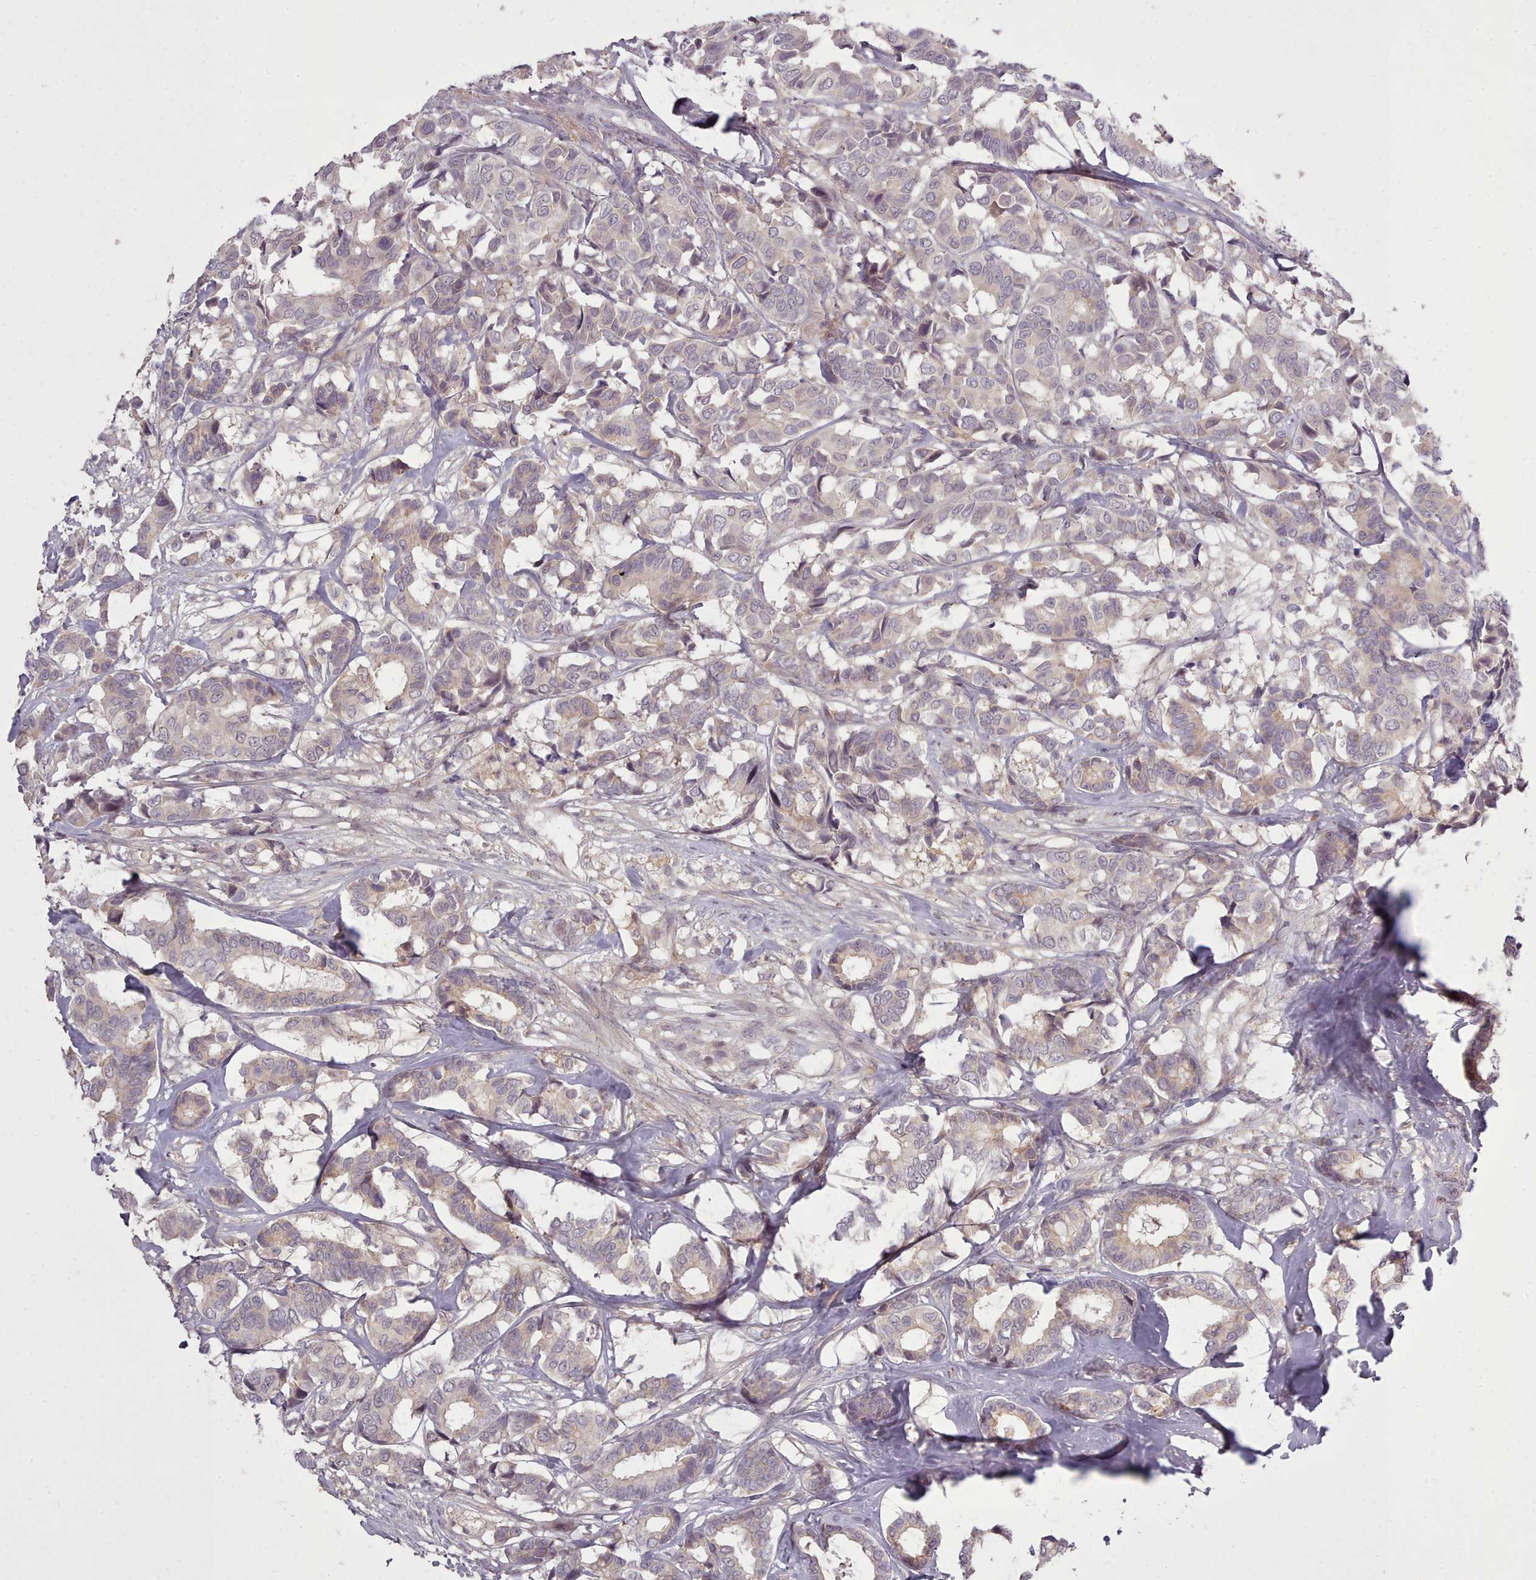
{"staining": {"intensity": "weak", "quantity": "<25%", "location": "cytoplasmic/membranous"}, "tissue": "breast cancer", "cell_type": "Tumor cells", "image_type": "cancer", "snomed": [{"axis": "morphology", "description": "Normal tissue, NOS"}, {"axis": "morphology", "description": "Duct carcinoma"}, {"axis": "topography", "description": "Breast"}], "caption": "Breast cancer stained for a protein using immunohistochemistry demonstrates no expression tumor cells.", "gene": "LEFTY2", "patient": {"sex": "female", "age": 87}}